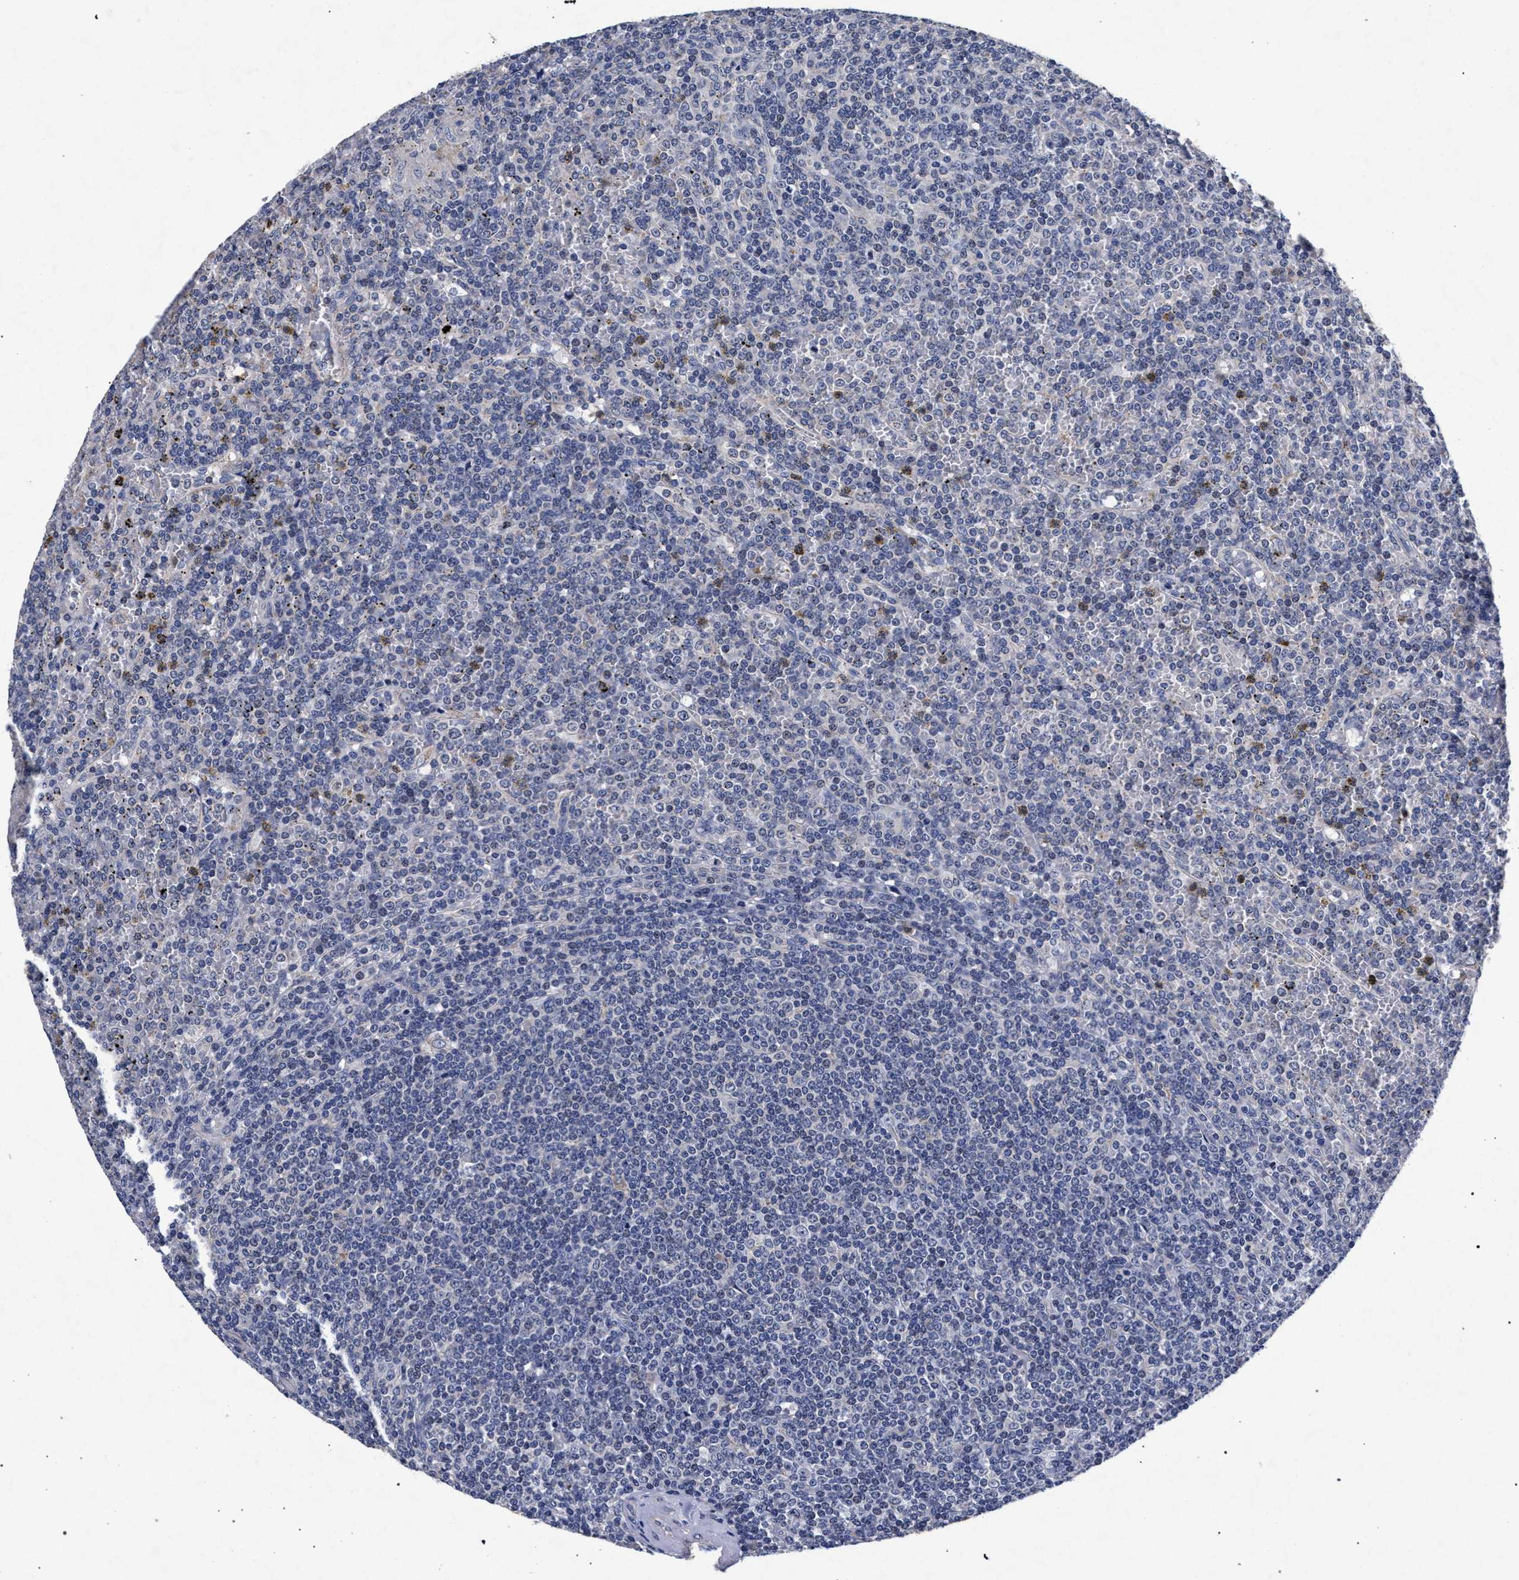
{"staining": {"intensity": "negative", "quantity": "none", "location": "none"}, "tissue": "lymphoma", "cell_type": "Tumor cells", "image_type": "cancer", "snomed": [{"axis": "morphology", "description": "Malignant lymphoma, non-Hodgkin's type, Low grade"}, {"axis": "topography", "description": "Spleen"}], "caption": "A micrograph of human low-grade malignant lymphoma, non-Hodgkin's type is negative for staining in tumor cells.", "gene": "CFAP95", "patient": {"sex": "female", "age": 19}}